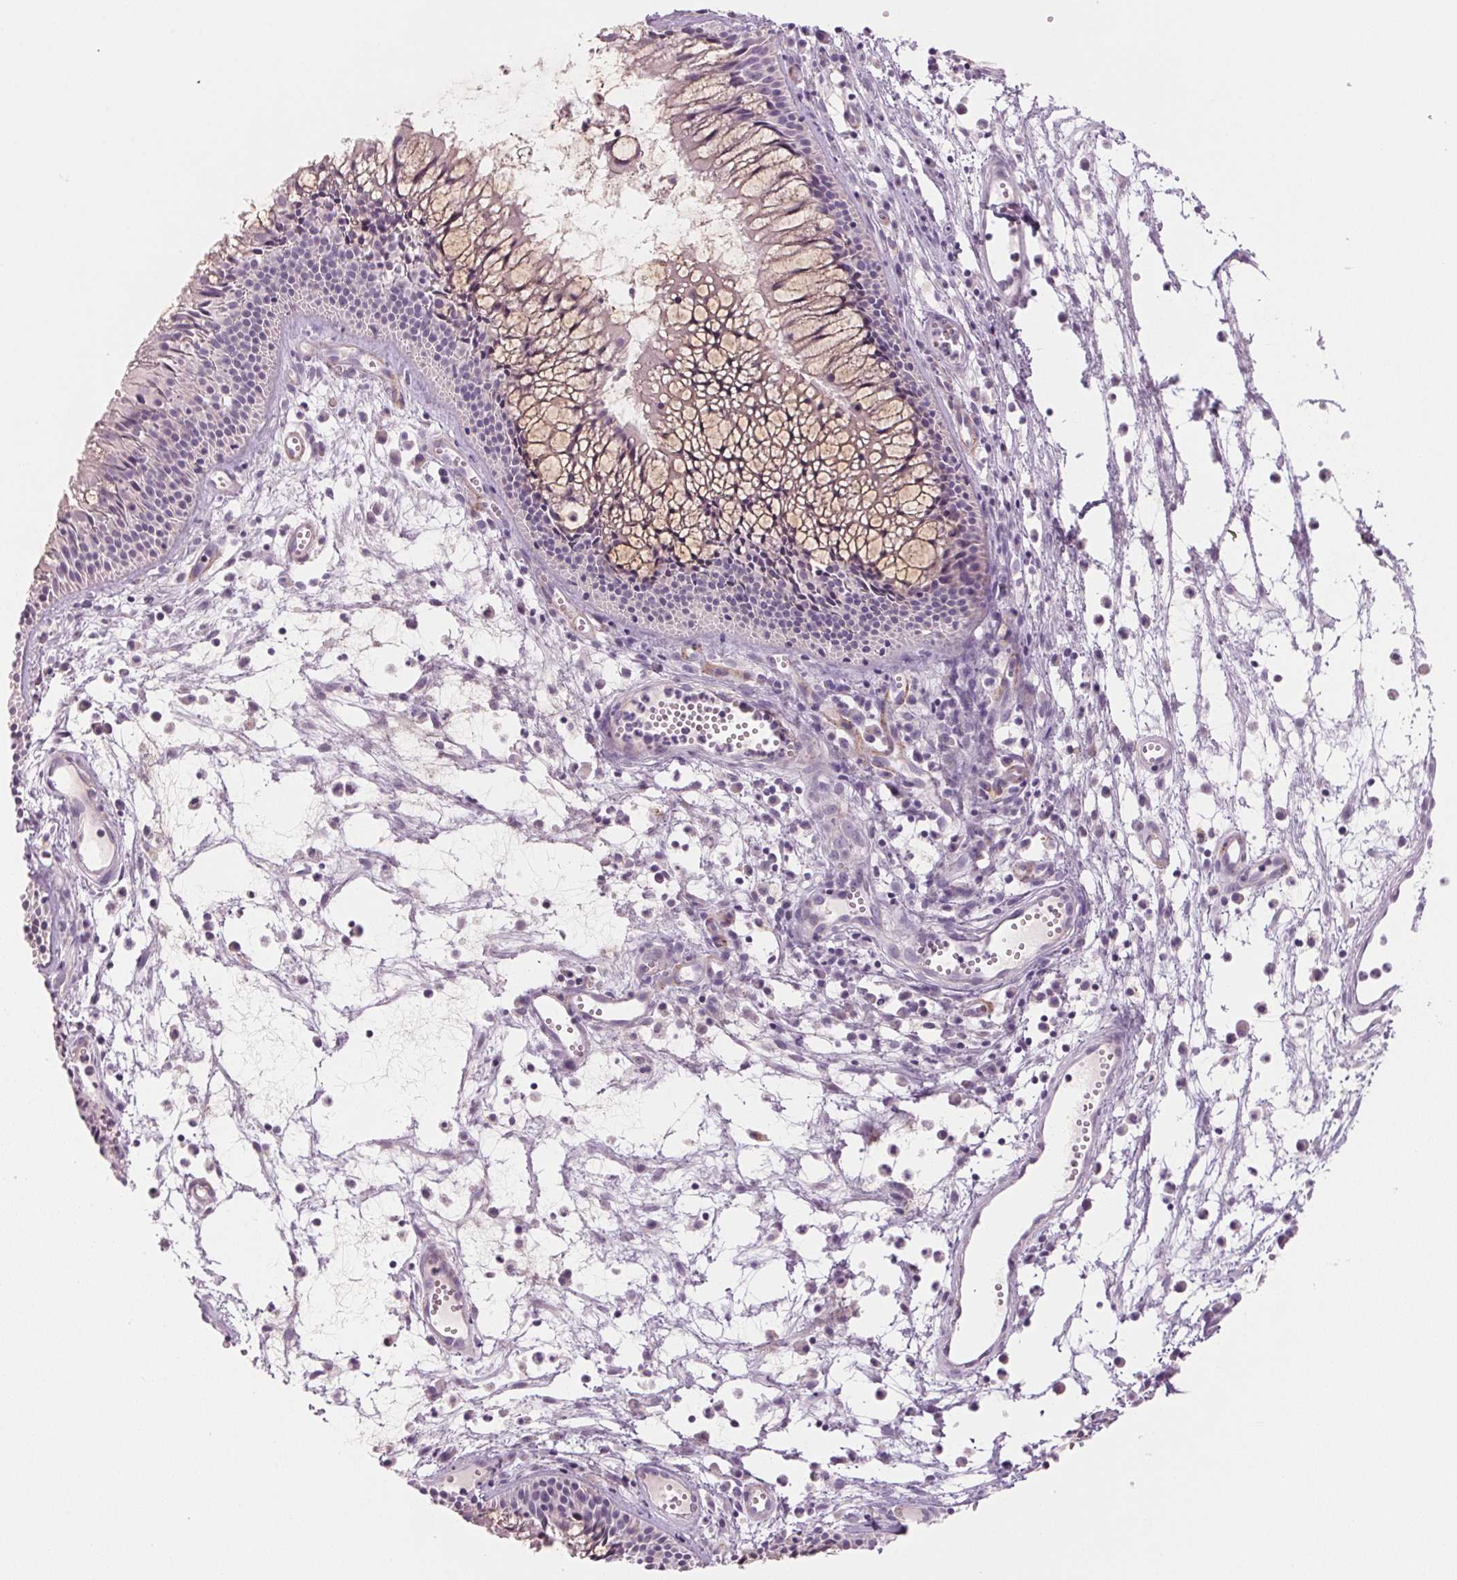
{"staining": {"intensity": "weak", "quantity": "<25%", "location": "cytoplasmic/membranous"}, "tissue": "nasopharynx", "cell_type": "Respiratory epithelial cells", "image_type": "normal", "snomed": [{"axis": "morphology", "description": "Normal tissue, NOS"}, {"axis": "topography", "description": "Nasopharynx"}], "caption": "Immunohistochemistry (IHC) photomicrograph of normal nasopharynx stained for a protein (brown), which reveals no positivity in respiratory epithelial cells.", "gene": "ADAM20", "patient": {"sex": "male", "age": 31}}